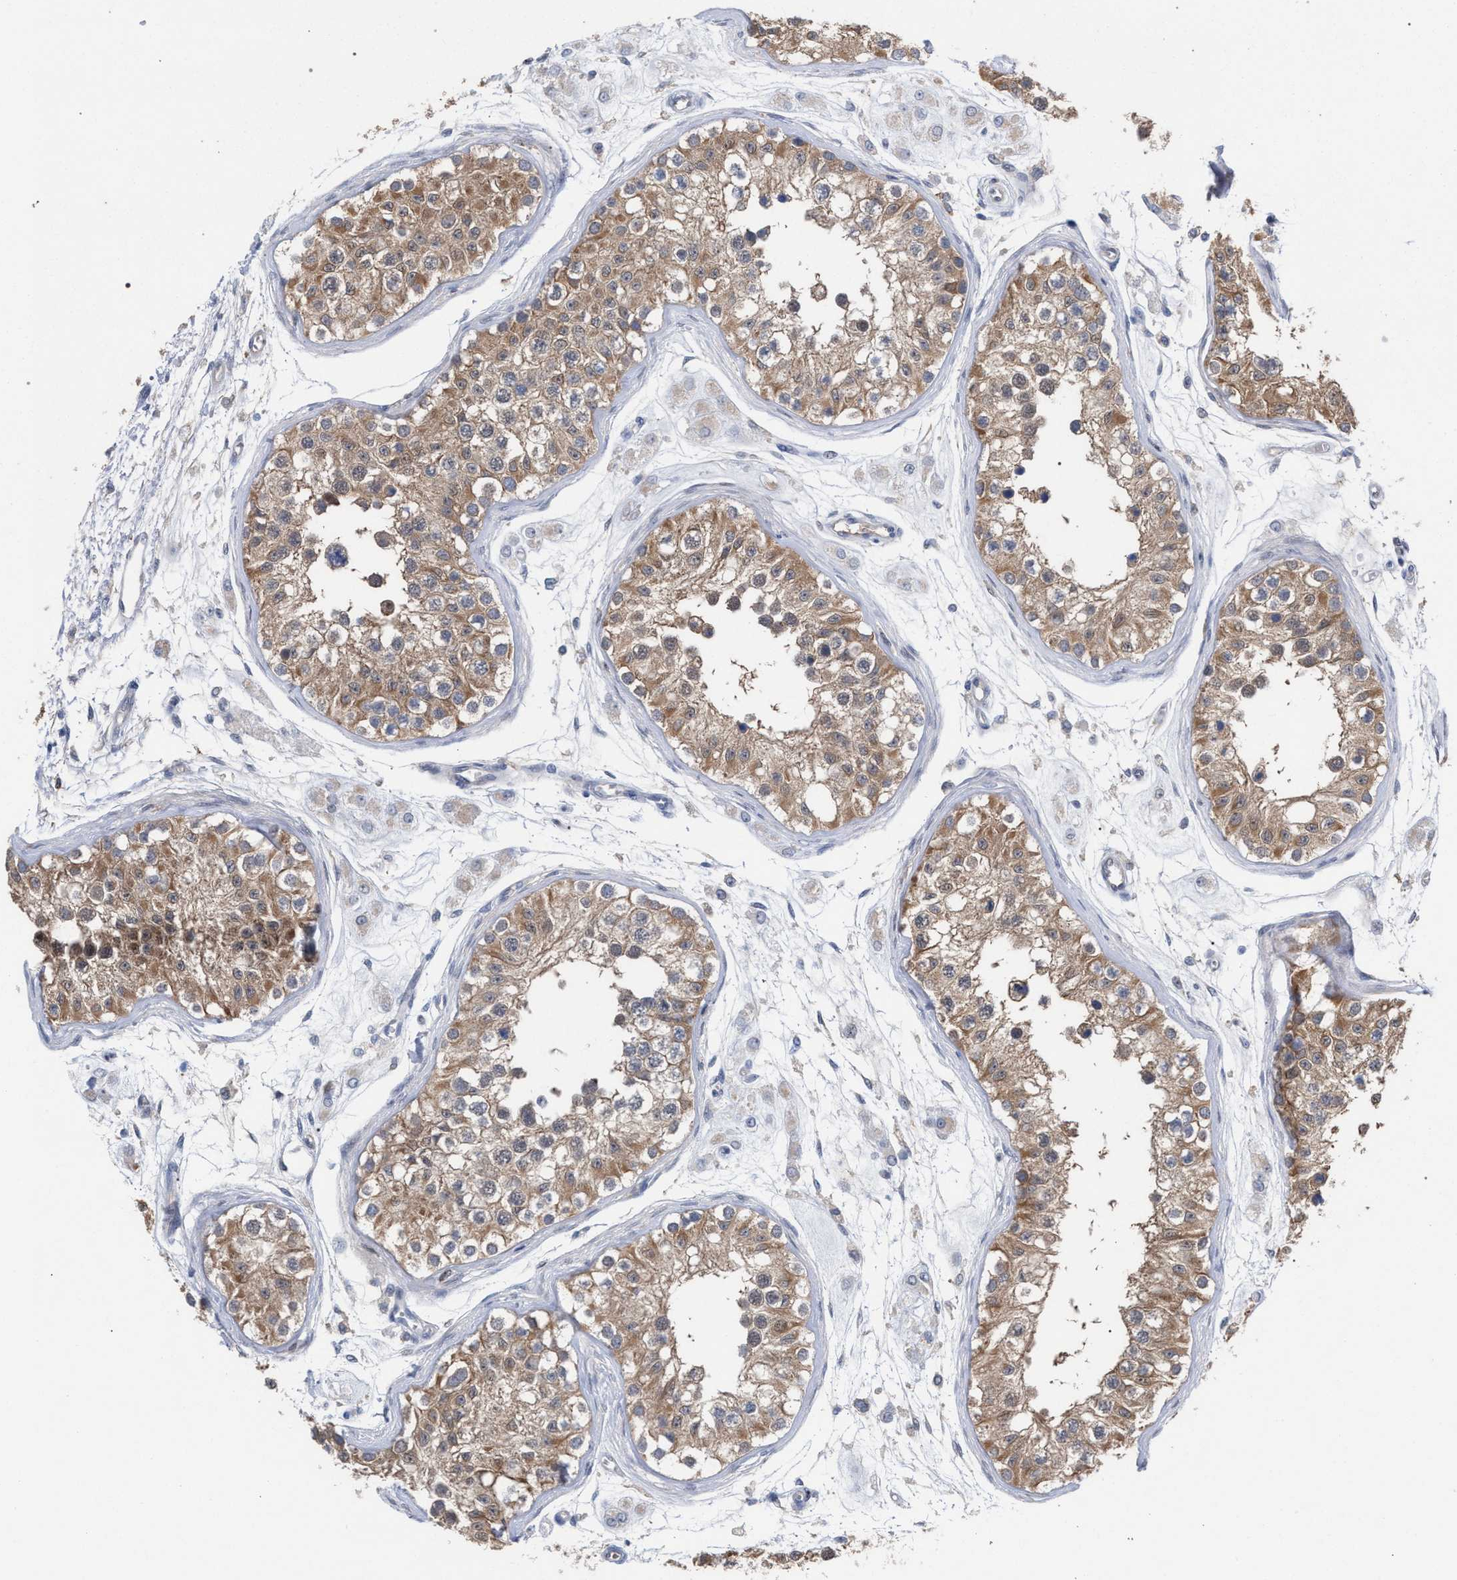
{"staining": {"intensity": "moderate", "quantity": ">75%", "location": "cytoplasmic/membranous"}, "tissue": "testis", "cell_type": "Cells in seminiferous ducts", "image_type": "normal", "snomed": [{"axis": "morphology", "description": "Normal tissue, NOS"}, {"axis": "morphology", "description": "Adenocarcinoma, metastatic, NOS"}, {"axis": "topography", "description": "Testis"}], "caption": "Cells in seminiferous ducts exhibit medium levels of moderate cytoplasmic/membranous expression in approximately >75% of cells in benign human testis. The protein of interest is stained brown, and the nuclei are stained in blue (DAB IHC with brightfield microscopy, high magnification).", "gene": "FHOD3", "patient": {"sex": "male", "age": 26}}